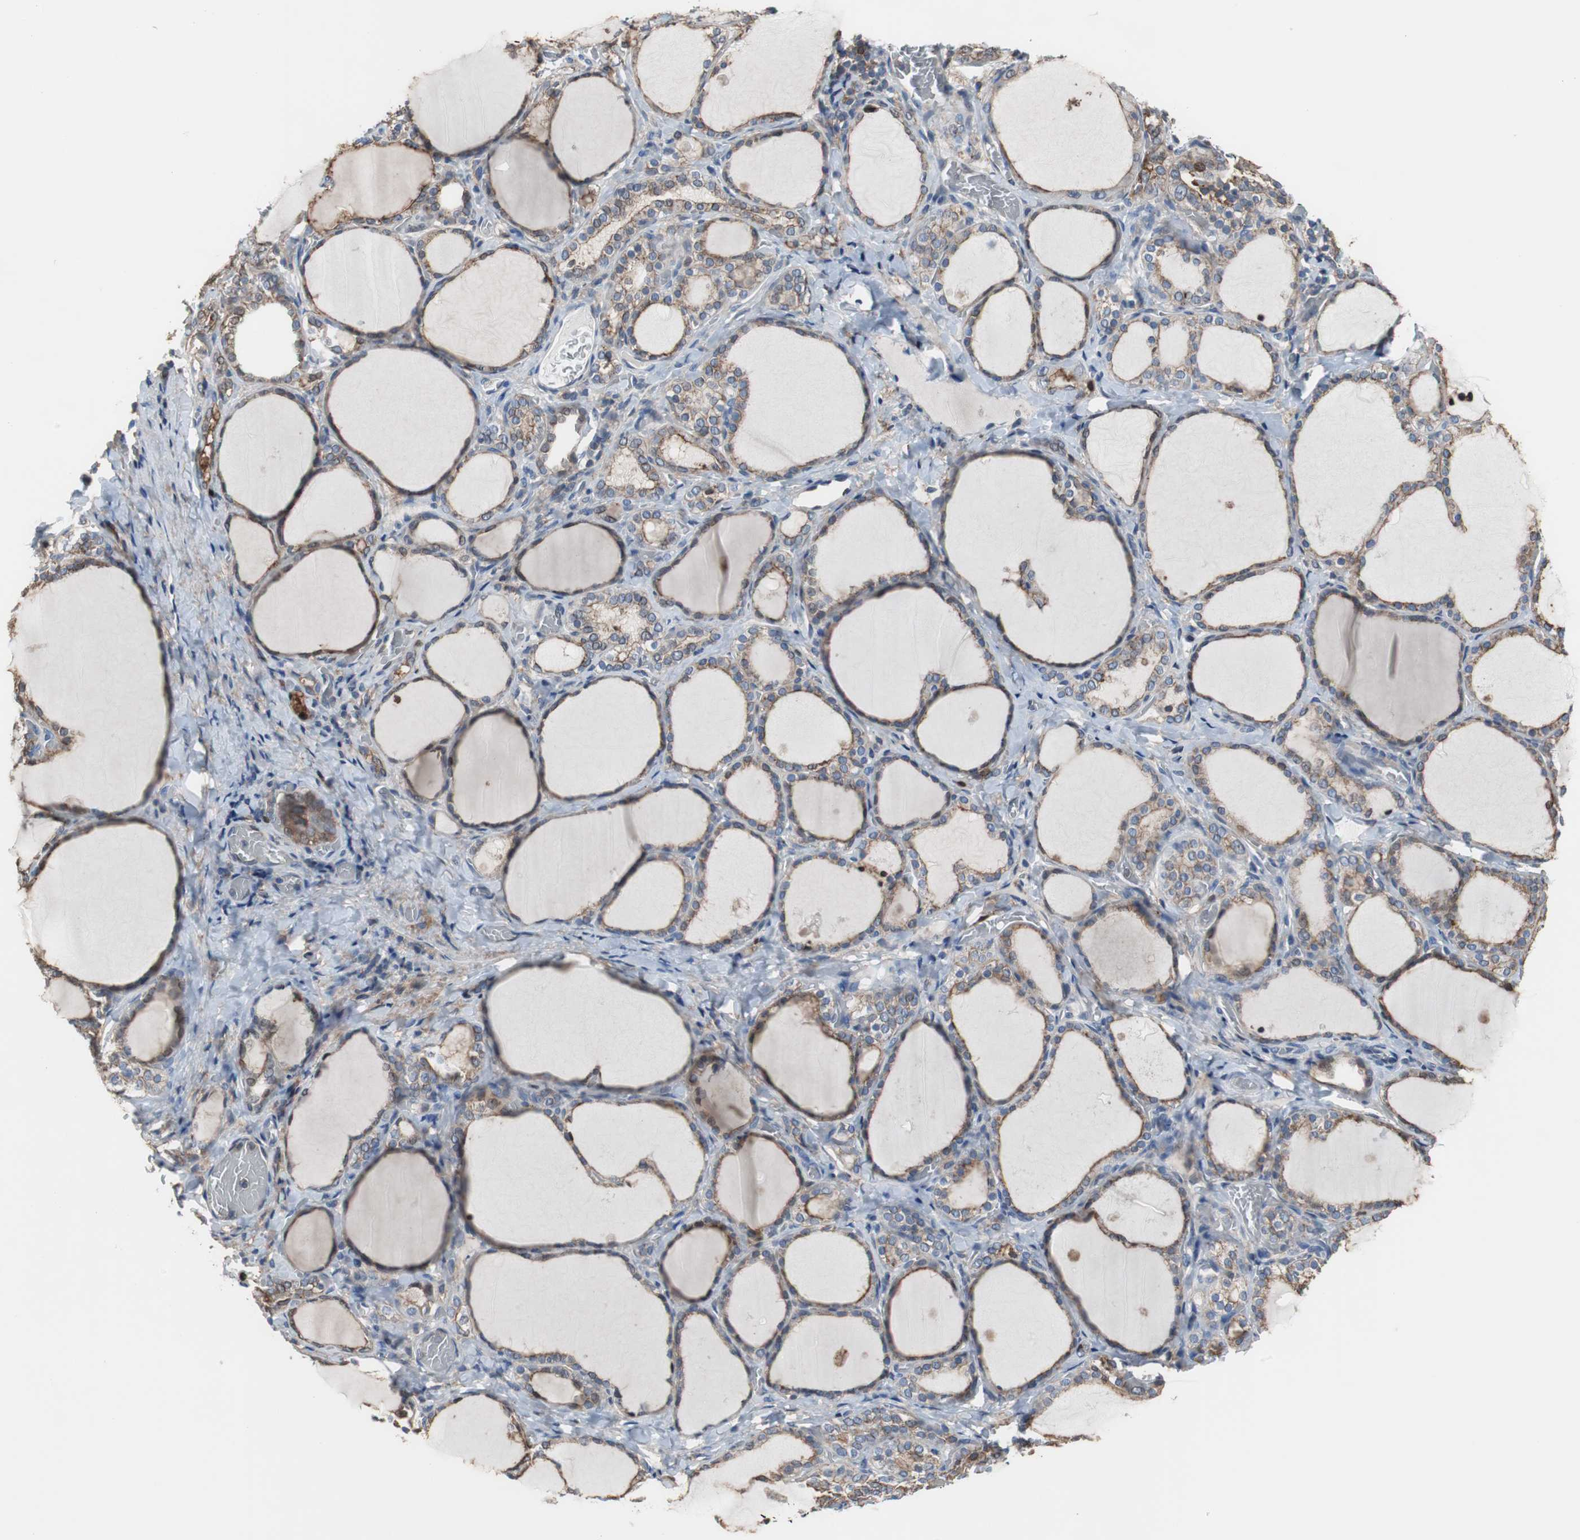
{"staining": {"intensity": "moderate", "quantity": ">75%", "location": "cytoplasmic/membranous"}, "tissue": "thyroid gland", "cell_type": "Glandular cells", "image_type": "normal", "snomed": [{"axis": "morphology", "description": "Normal tissue, NOS"}, {"axis": "morphology", "description": "Papillary adenocarcinoma, NOS"}, {"axis": "topography", "description": "Thyroid gland"}], "caption": "IHC image of normal thyroid gland stained for a protein (brown), which reveals medium levels of moderate cytoplasmic/membranous positivity in approximately >75% of glandular cells.", "gene": "ANXA4", "patient": {"sex": "female", "age": 30}}